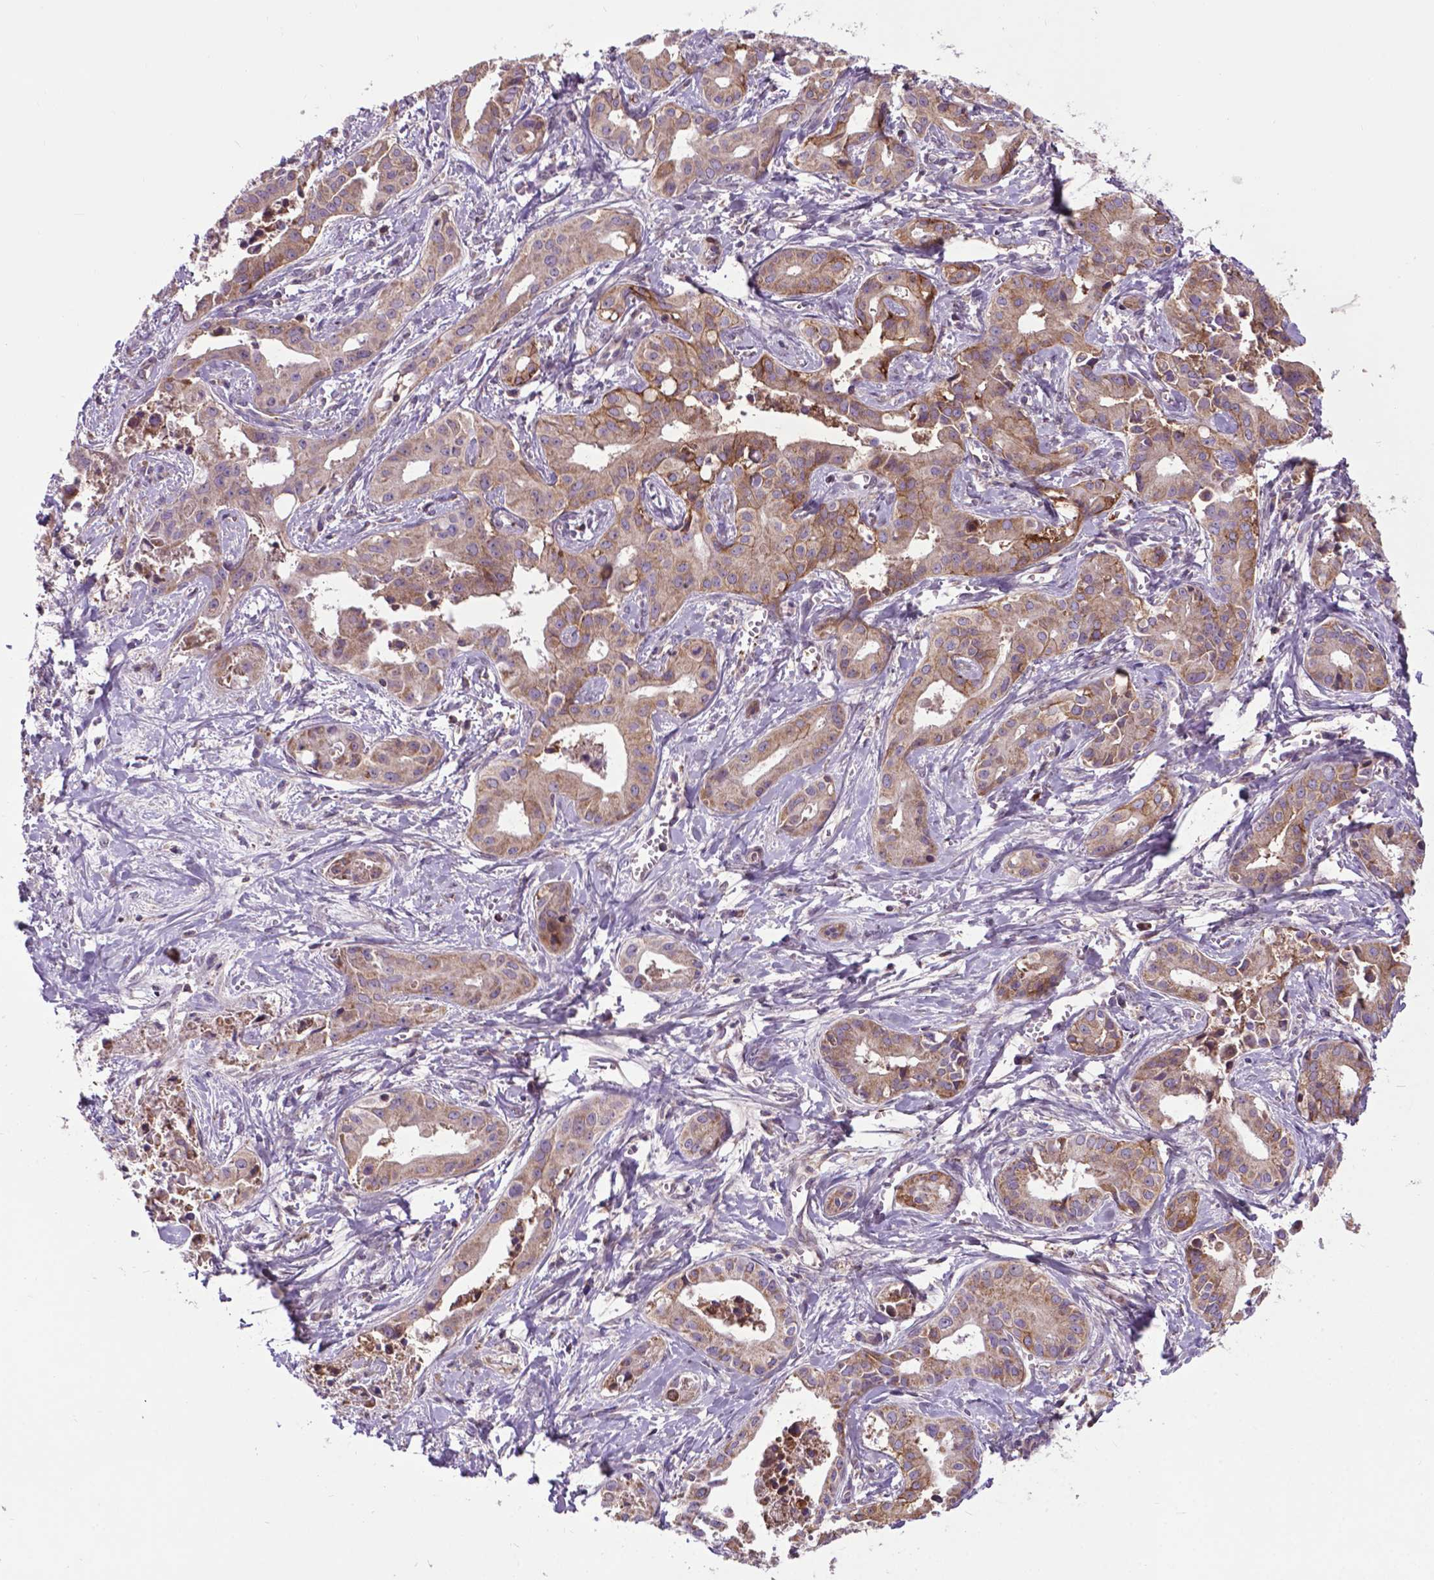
{"staining": {"intensity": "moderate", "quantity": "25%-75%", "location": "cytoplasmic/membranous"}, "tissue": "liver cancer", "cell_type": "Tumor cells", "image_type": "cancer", "snomed": [{"axis": "morphology", "description": "Cholangiocarcinoma"}, {"axis": "topography", "description": "Liver"}], "caption": "Immunohistochemistry (IHC) image of neoplastic tissue: cholangiocarcinoma (liver) stained using immunohistochemistry reveals medium levels of moderate protein expression localized specifically in the cytoplasmic/membranous of tumor cells, appearing as a cytoplasmic/membranous brown color.", "gene": "SPNS2", "patient": {"sex": "female", "age": 65}}